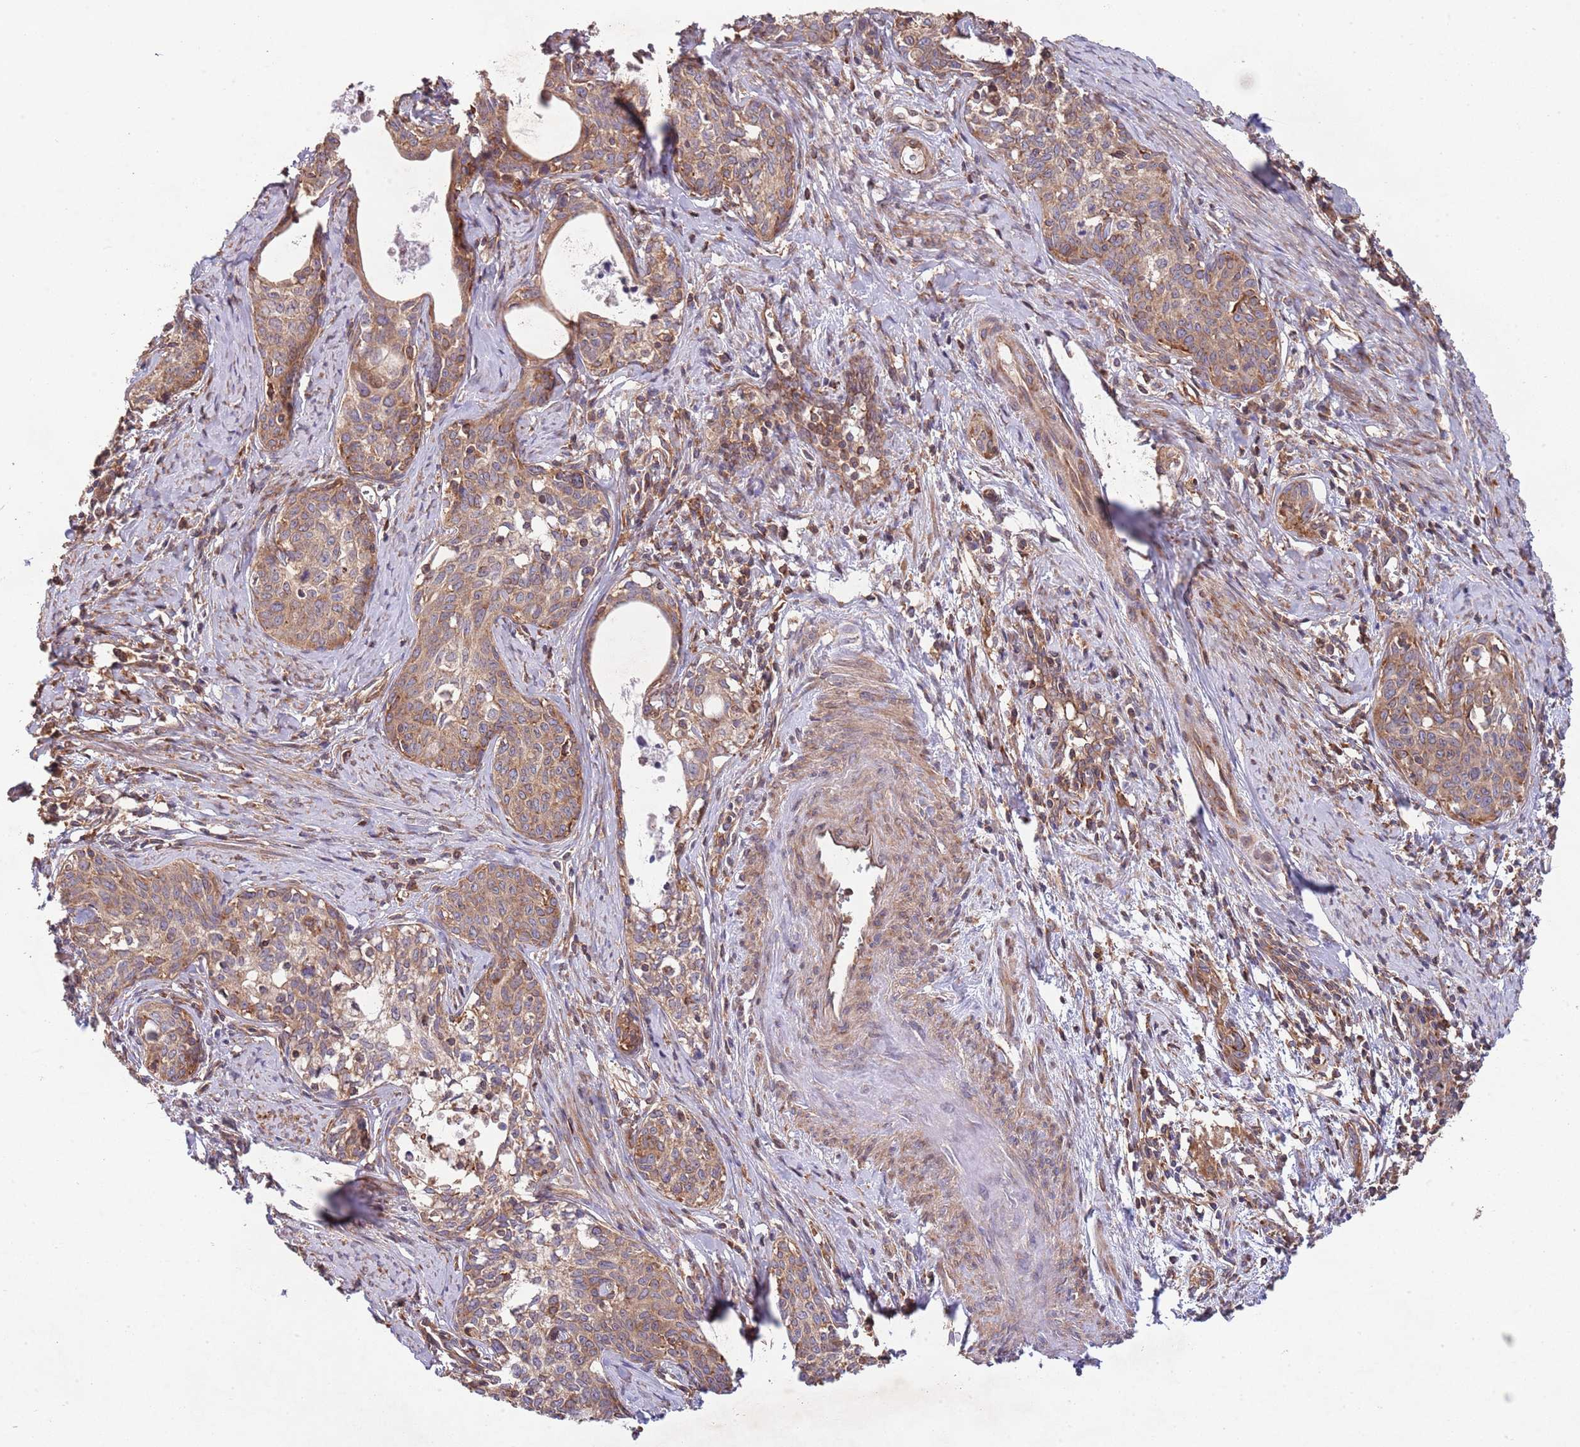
{"staining": {"intensity": "moderate", "quantity": ">75%", "location": "cytoplasmic/membranous"}, "tissue": "cervical cancer", "cell_type": "Tumor cells", "image_type": "cancer", "snomed": [{"axis": "morphology", "description": "Squamous cell carcinoma, NOS"}, {"axis": "topography", "description": "Cervix"}], "caption": "High-magnification brightfield microscopy of cervical cancer stained with DAB (brown) and counterstained with hematoxylin (blue). tumor cells exhibit moderate cytoplasmic/membranous staining is identified in about>75% of cells. The staining is performed using DAB (3,3'-diaminobenzidine) brown chromogen to label protein expression. The nuclei are counter-stained blue using hematoxylin.", "gene": "RNF19B", "patient": {"sex": "female", "age": 52}}